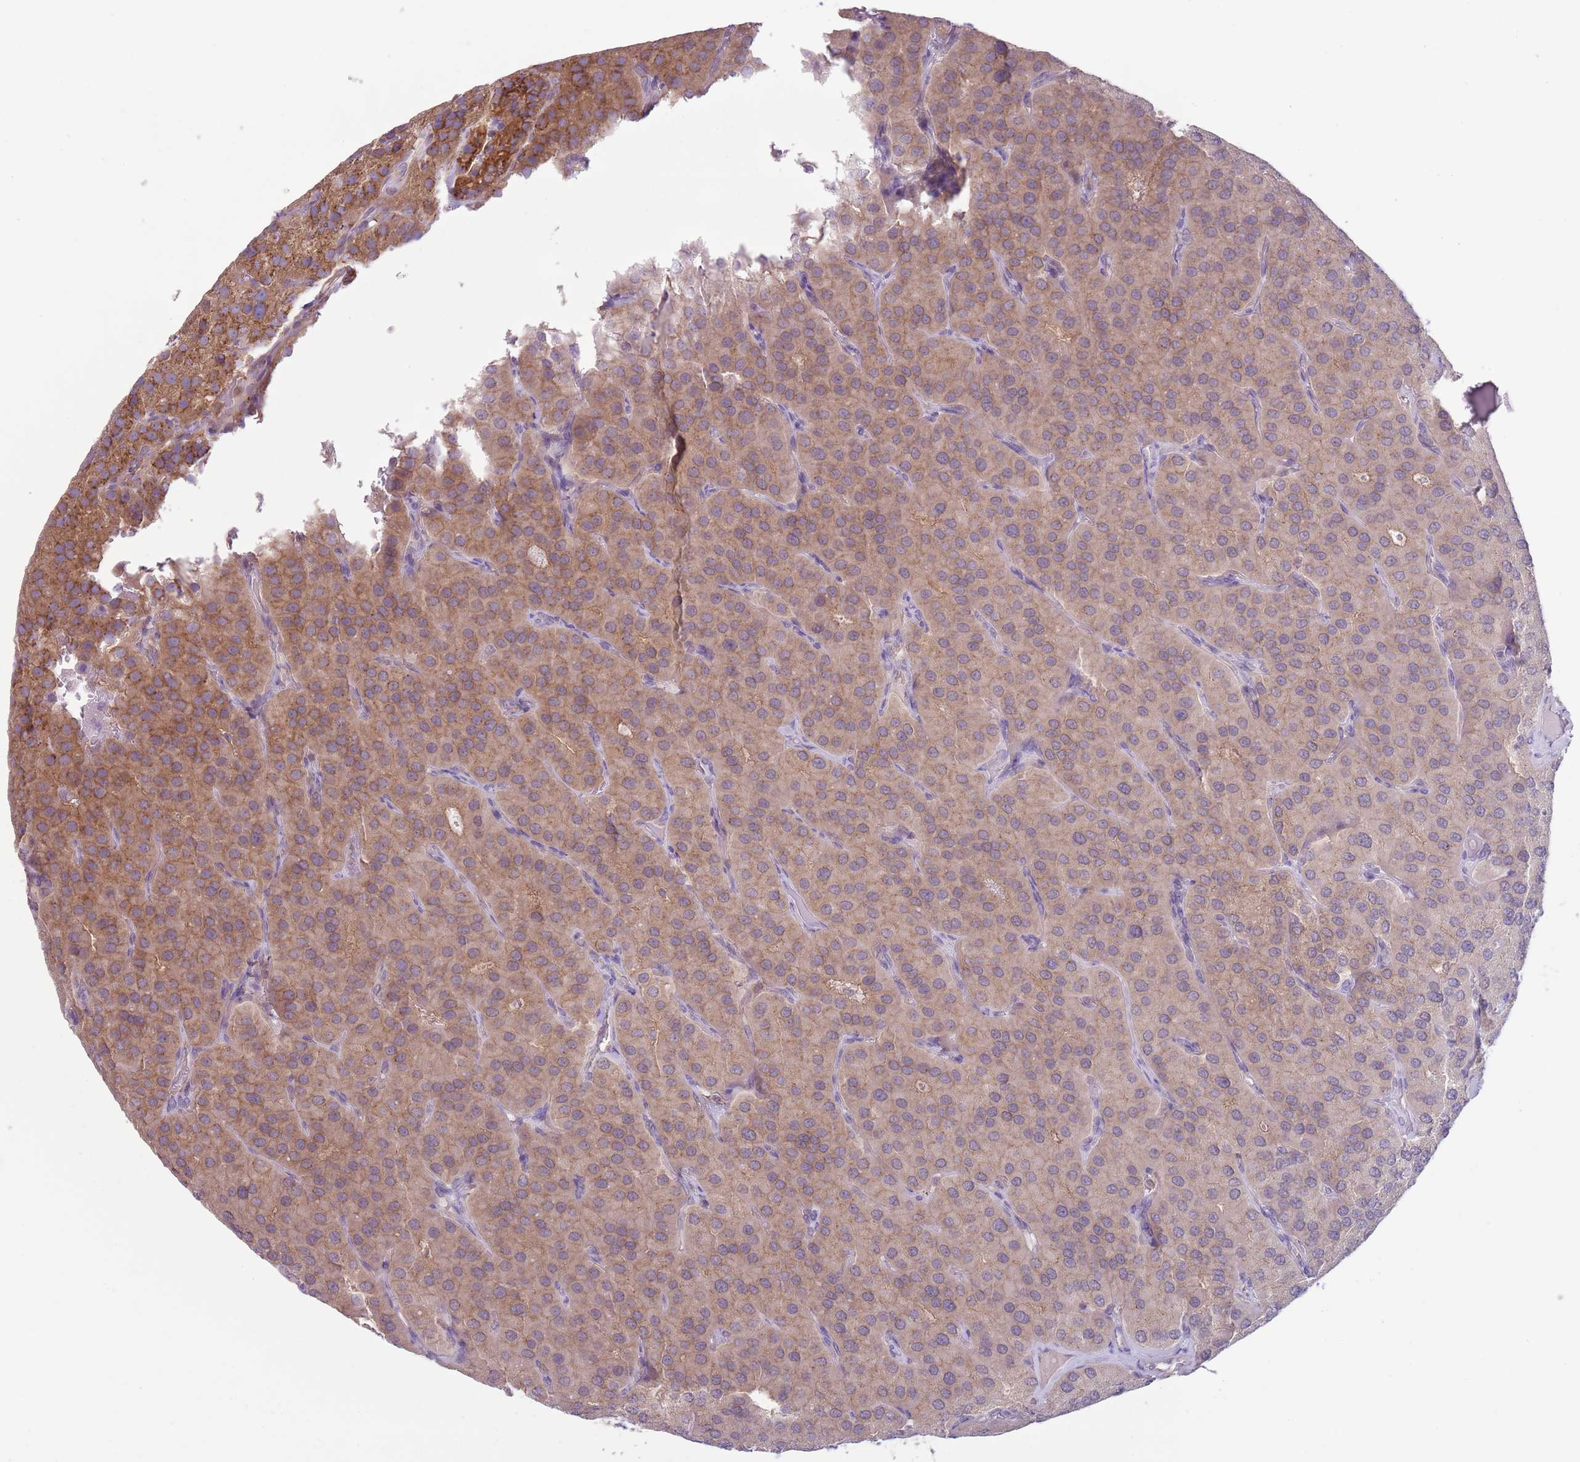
{"staining": {"intensity": "moderate", "quantity": ">75%", "location": "cytoplasmic/membranous"}, "tissue": "parathyroid gland", "cell_type": "Glandular cells", "image_type": "normal", "snomed": [{"axis": "morphology", "description": "Normal tissue, NOS"}, {"axis": "morphology", "description": "Adenoma, NOS"}, {"axis": "topography", "description": "Parathyroid gland"}], "caption": "DAB immunohistochemical staining of unremarkable human parathyroid gland demonstrates moderate cytoplasmic/membranous protein staining in about >75% of glandular cells.", "gene": "COPE", "patient": {"sex": "female", "age": 86}}